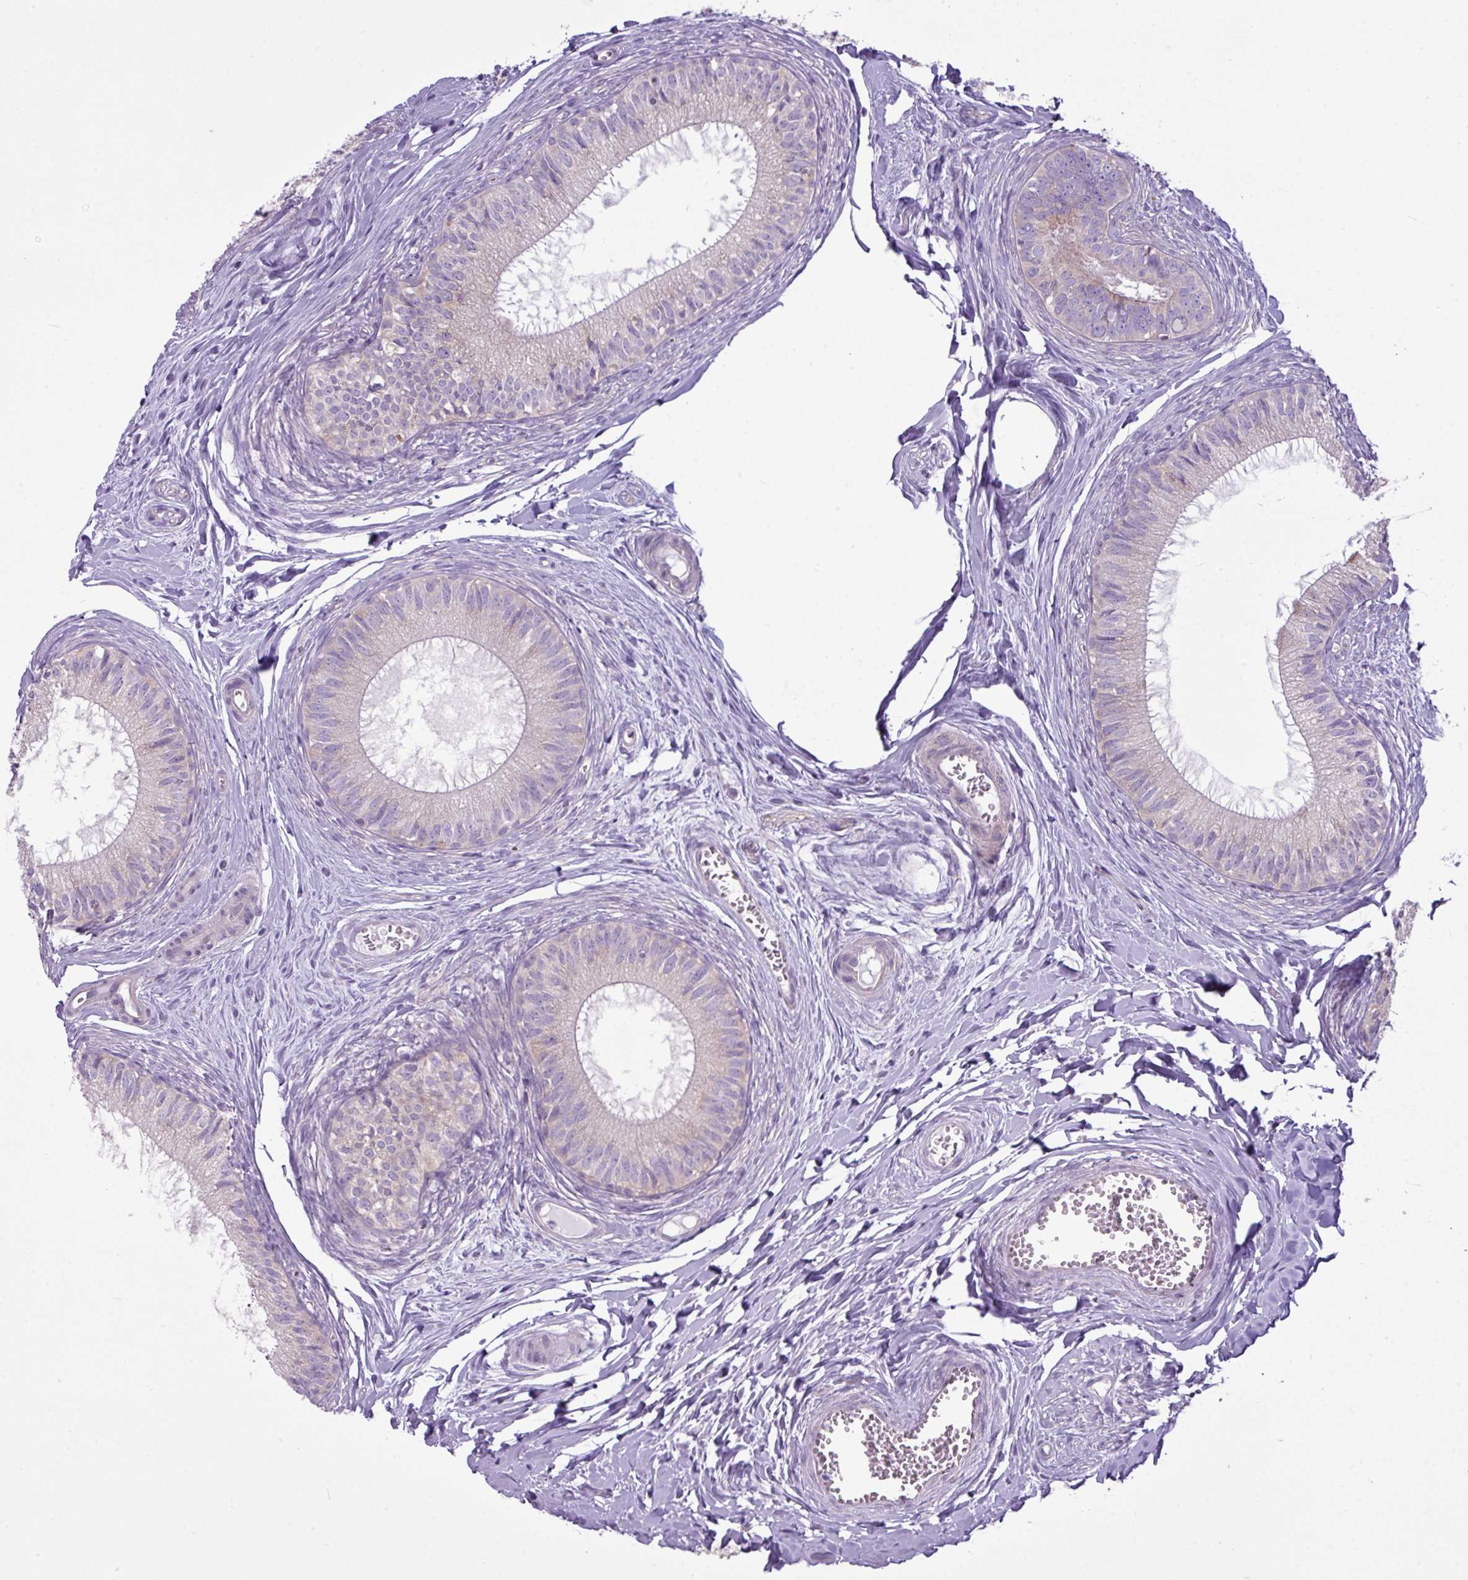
{"staining": {"intensity": "weak", "quantity": "<25%", "location": "cytoplasmic/membranous"}, "tissue": "epididymis", "cell_type": "Glandular cells", "image_type": "normal", "snomed": [{"axis": "morphology", "description": "Normal tissue, NOS"}, {"axis": "topography", "description": "Epididymis"}], "caption": "Immunohistochemistry (IHC) of normal epididymis exhibits no positivity in glandular cells. The staining is performed using DAB brown chromogen with nuclei counter-stained in using hematoxylin.", "gene": "CAMK2A", "patient": {"sex": "male", "age": 25}}